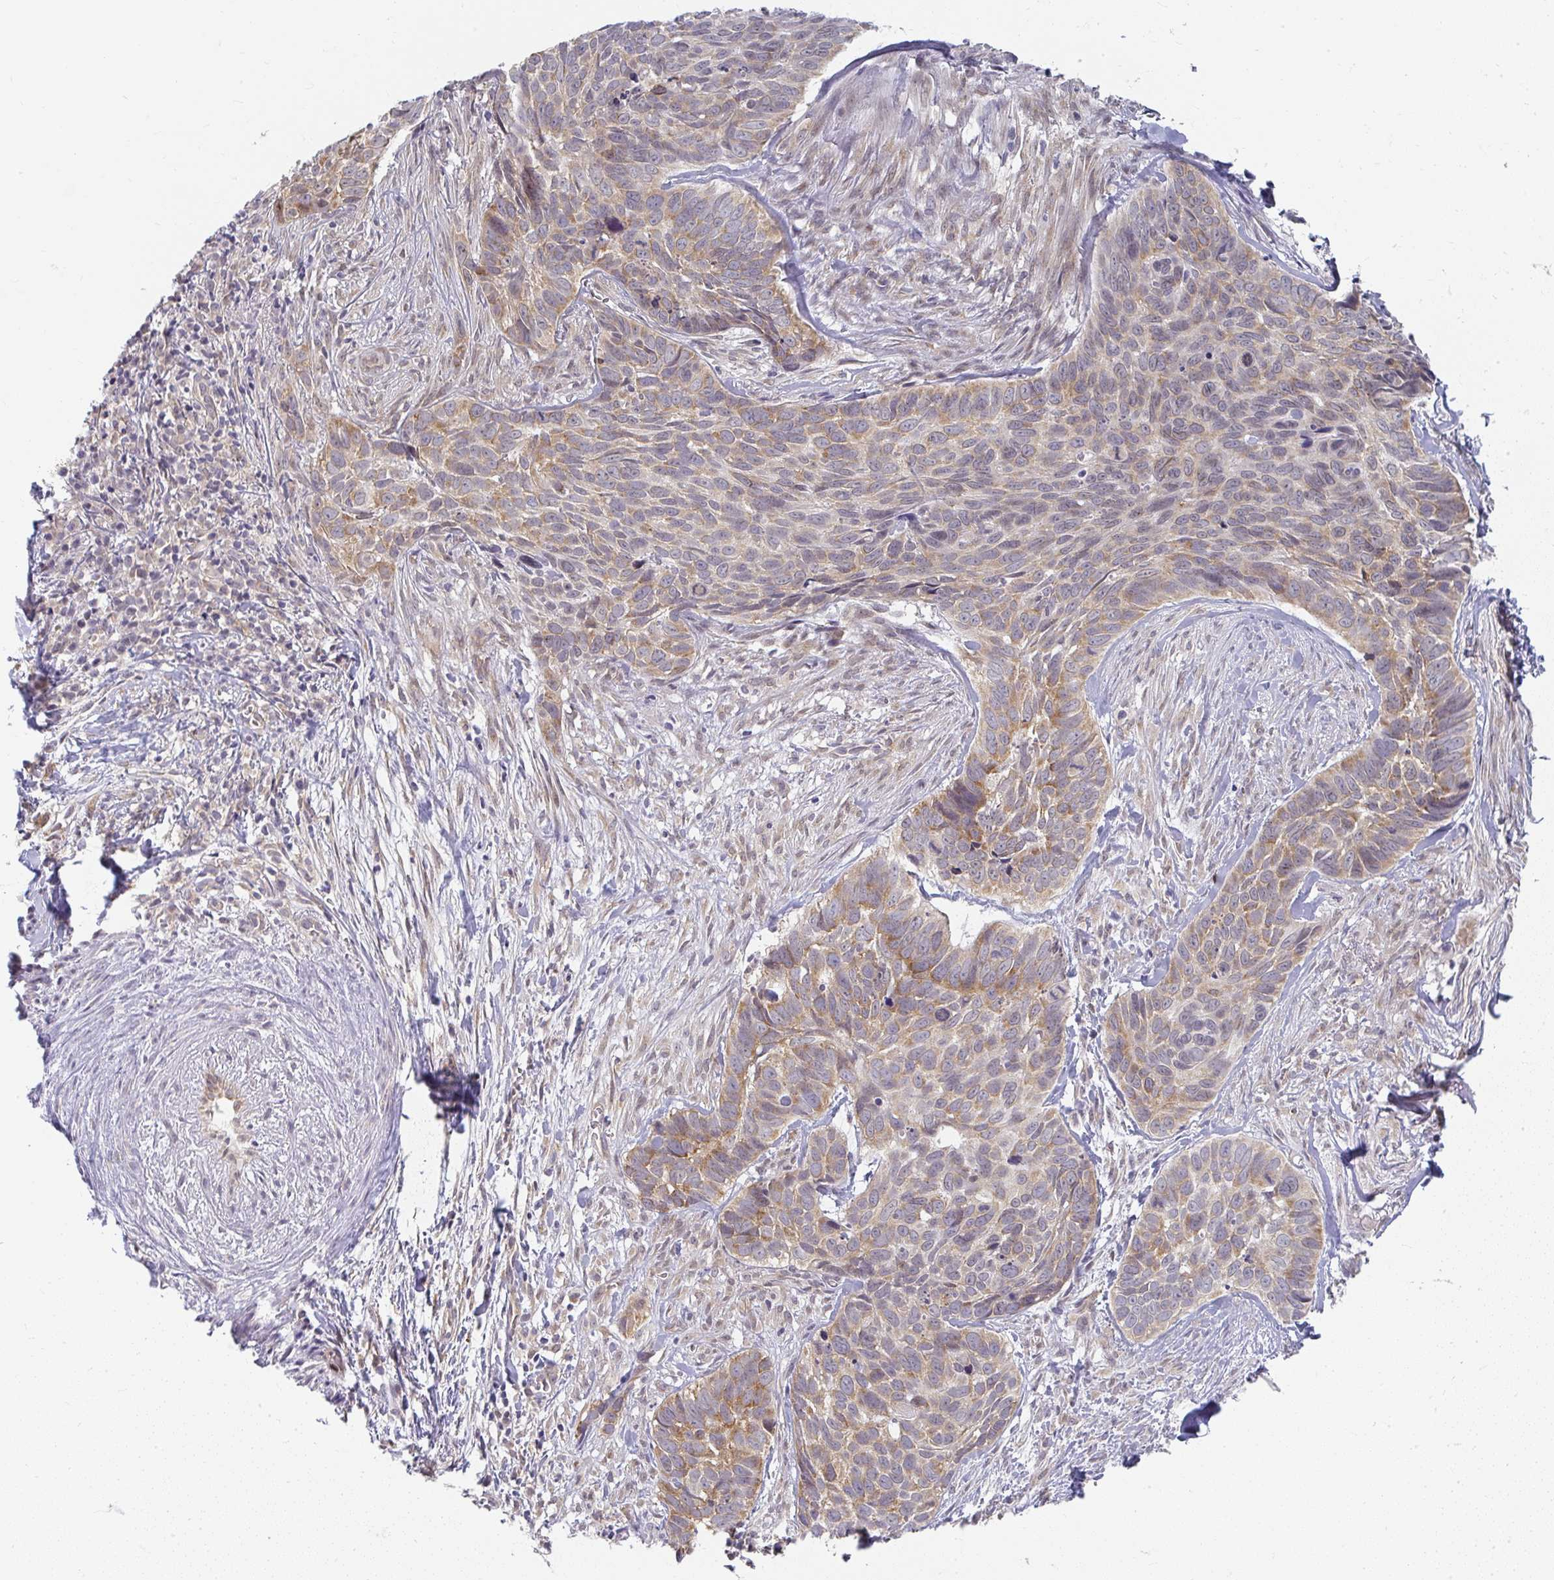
{"staining": {"intensity": "moderate", "quantity": "<25%", "location": "cytoplasmic/membranous"}, "tissue": "skin cancer", "cell_type": "Tumor cells", "image_type": "cancer", "snomed": [{"axis": "morphology", "description": "Basal cell carcinoma"}, {"axis": "topography", "description": "Skin"}], "caption": "The image reveals immunohistochemical staining of skin cancer (basal cell carcinoma). There is moderate cytoplasmic/membranous expression is seen in about <25% of tumor cells. Using DAB (brown) and hematoxylin (blue) stains, captured at high magnification using brightfield microscopy.", "gene": "SYNCRIP", "patient": {"sex": "female", "age": 82}}